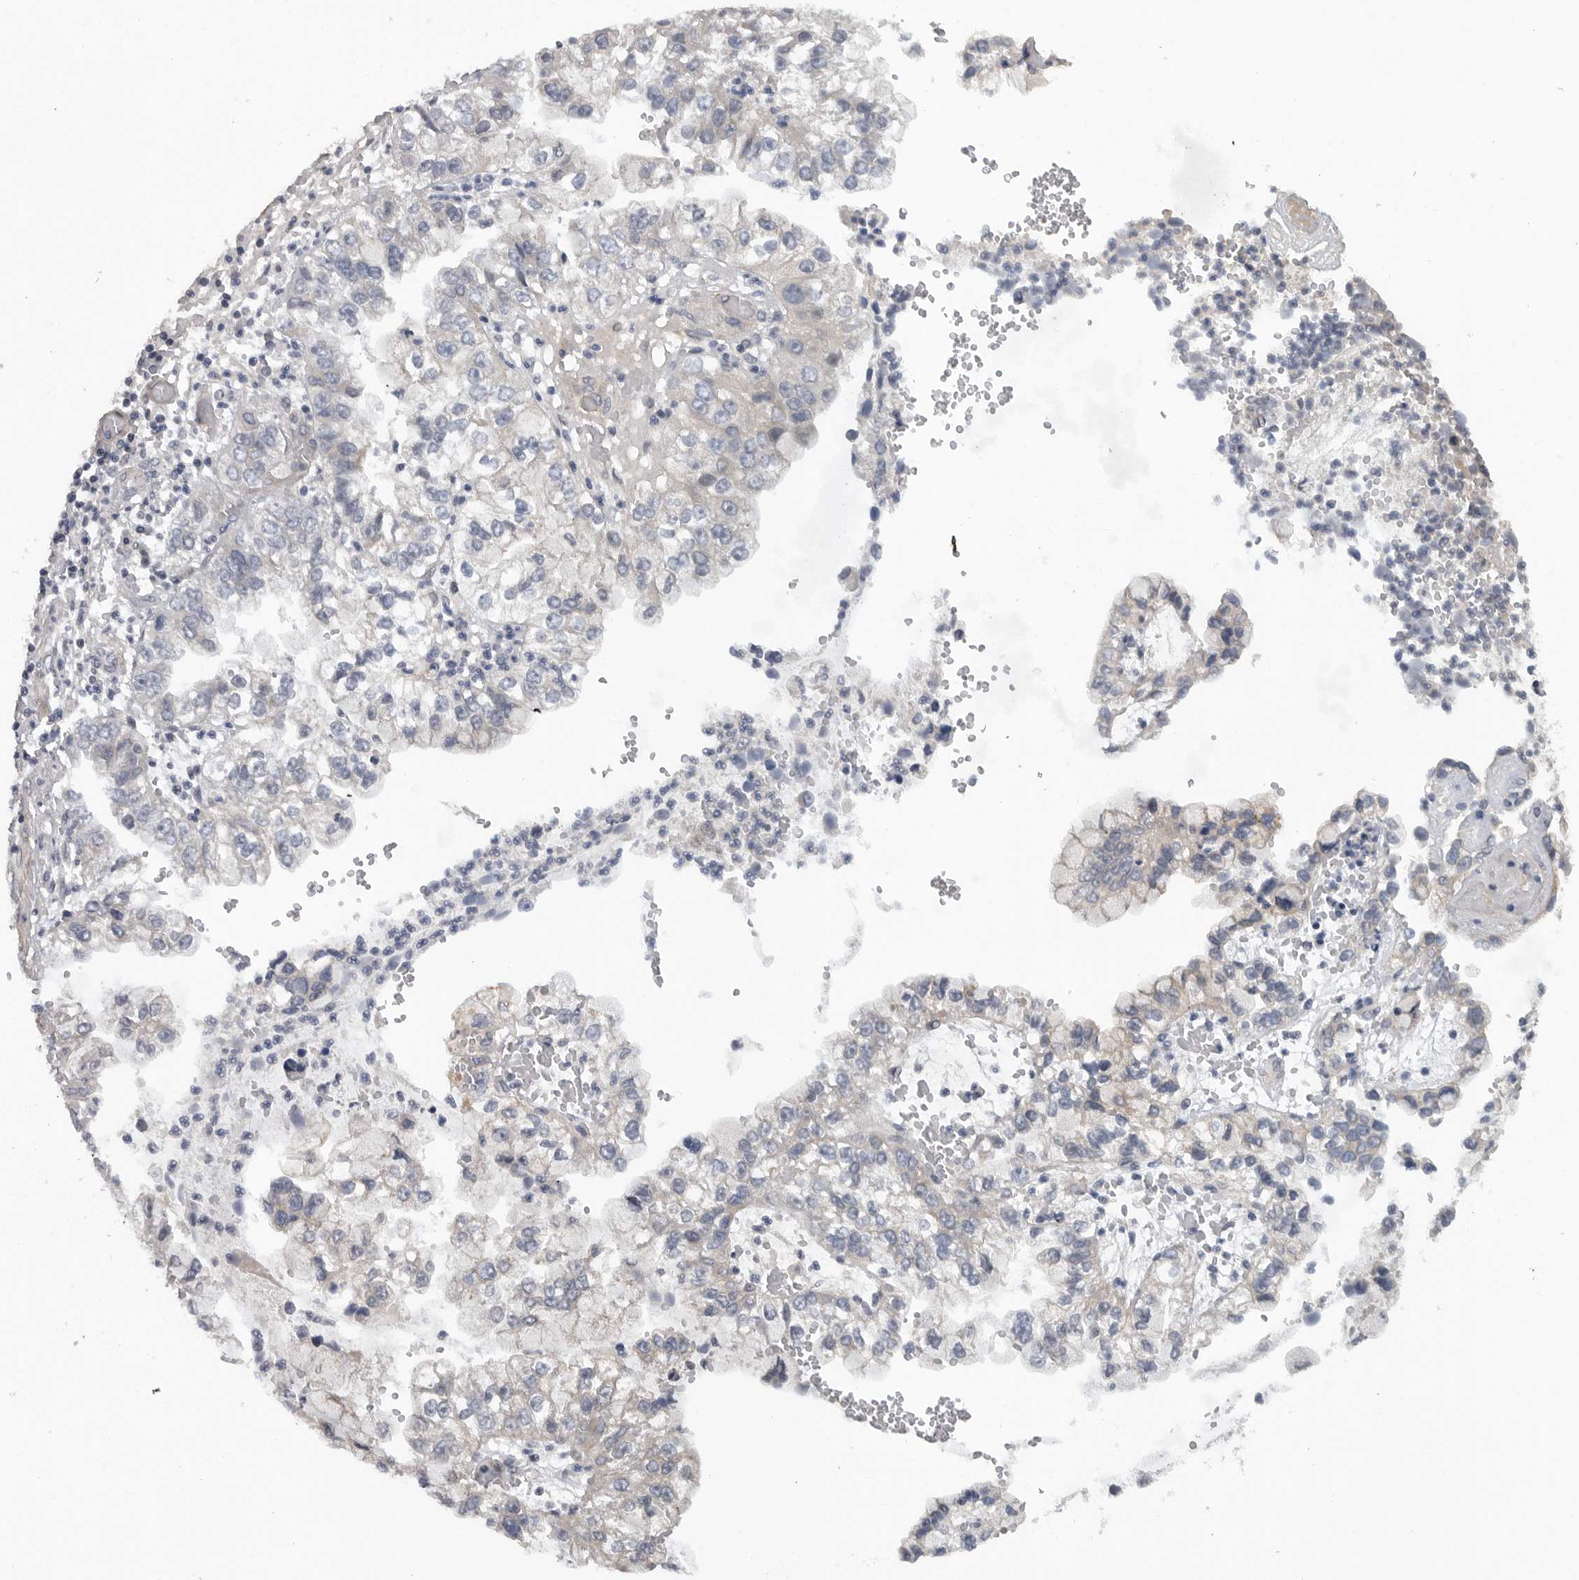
{"staining": {"intensity": "negative", "quantity": "none", "location": "none"}, "tissue": "liver cancer", "cell_type": "Tumor cells", "image_type": "cancer", "snomed": [{"axis": "morphology", "description": "Cholangiocarcinoma"}, {"axis": "topography", "description": "Liver"}], "caption": "High power microscopy image of an IHC image of cholangiocarcinoma (liver), revealing no significant expression in tumor cells.", "gene": "TMPRSS11F", "patient": {"sex": "female", "age": 79}}